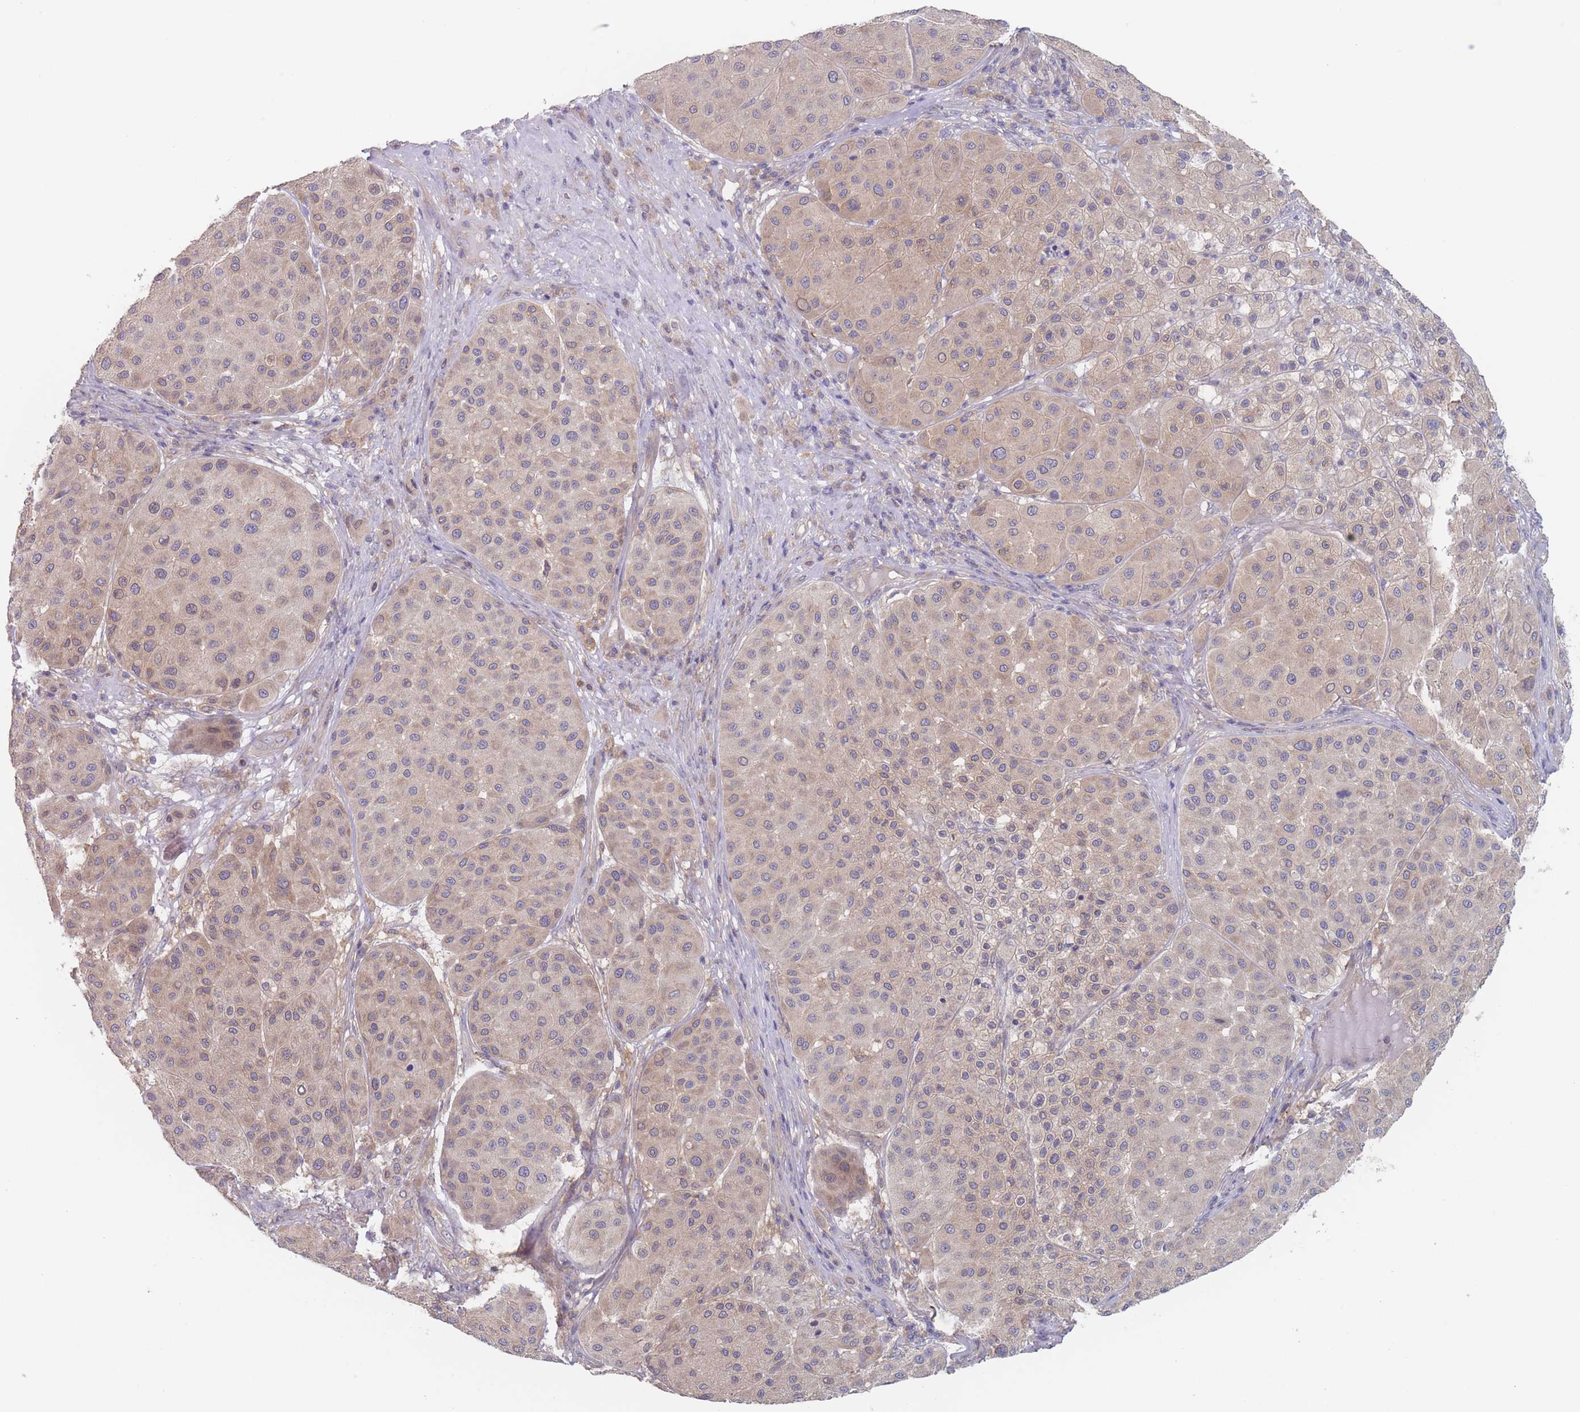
{"staining": {"intensity": "weak", "quantity": "25%-75%", "location": "cytoplasmic/membranous"}, "tissue": "melanoma", "cell_type": "Tumor cells", "image_type": "cancer", "snomed": [{"axis": "morphology", "description": "Malignant melanoma, Metastatic site"}, {"axis": "topography", "description": "Smooth muscle"}], "caption": "Immunohistochemical staining of human malignant melanoma (metastatic site) displays low levels of weak cytoplasmic/membranous staining in approximately 25%-75% of tumor cells.", "gene": "EFCC1", "patient": {"sex": "male", "age": 41}}